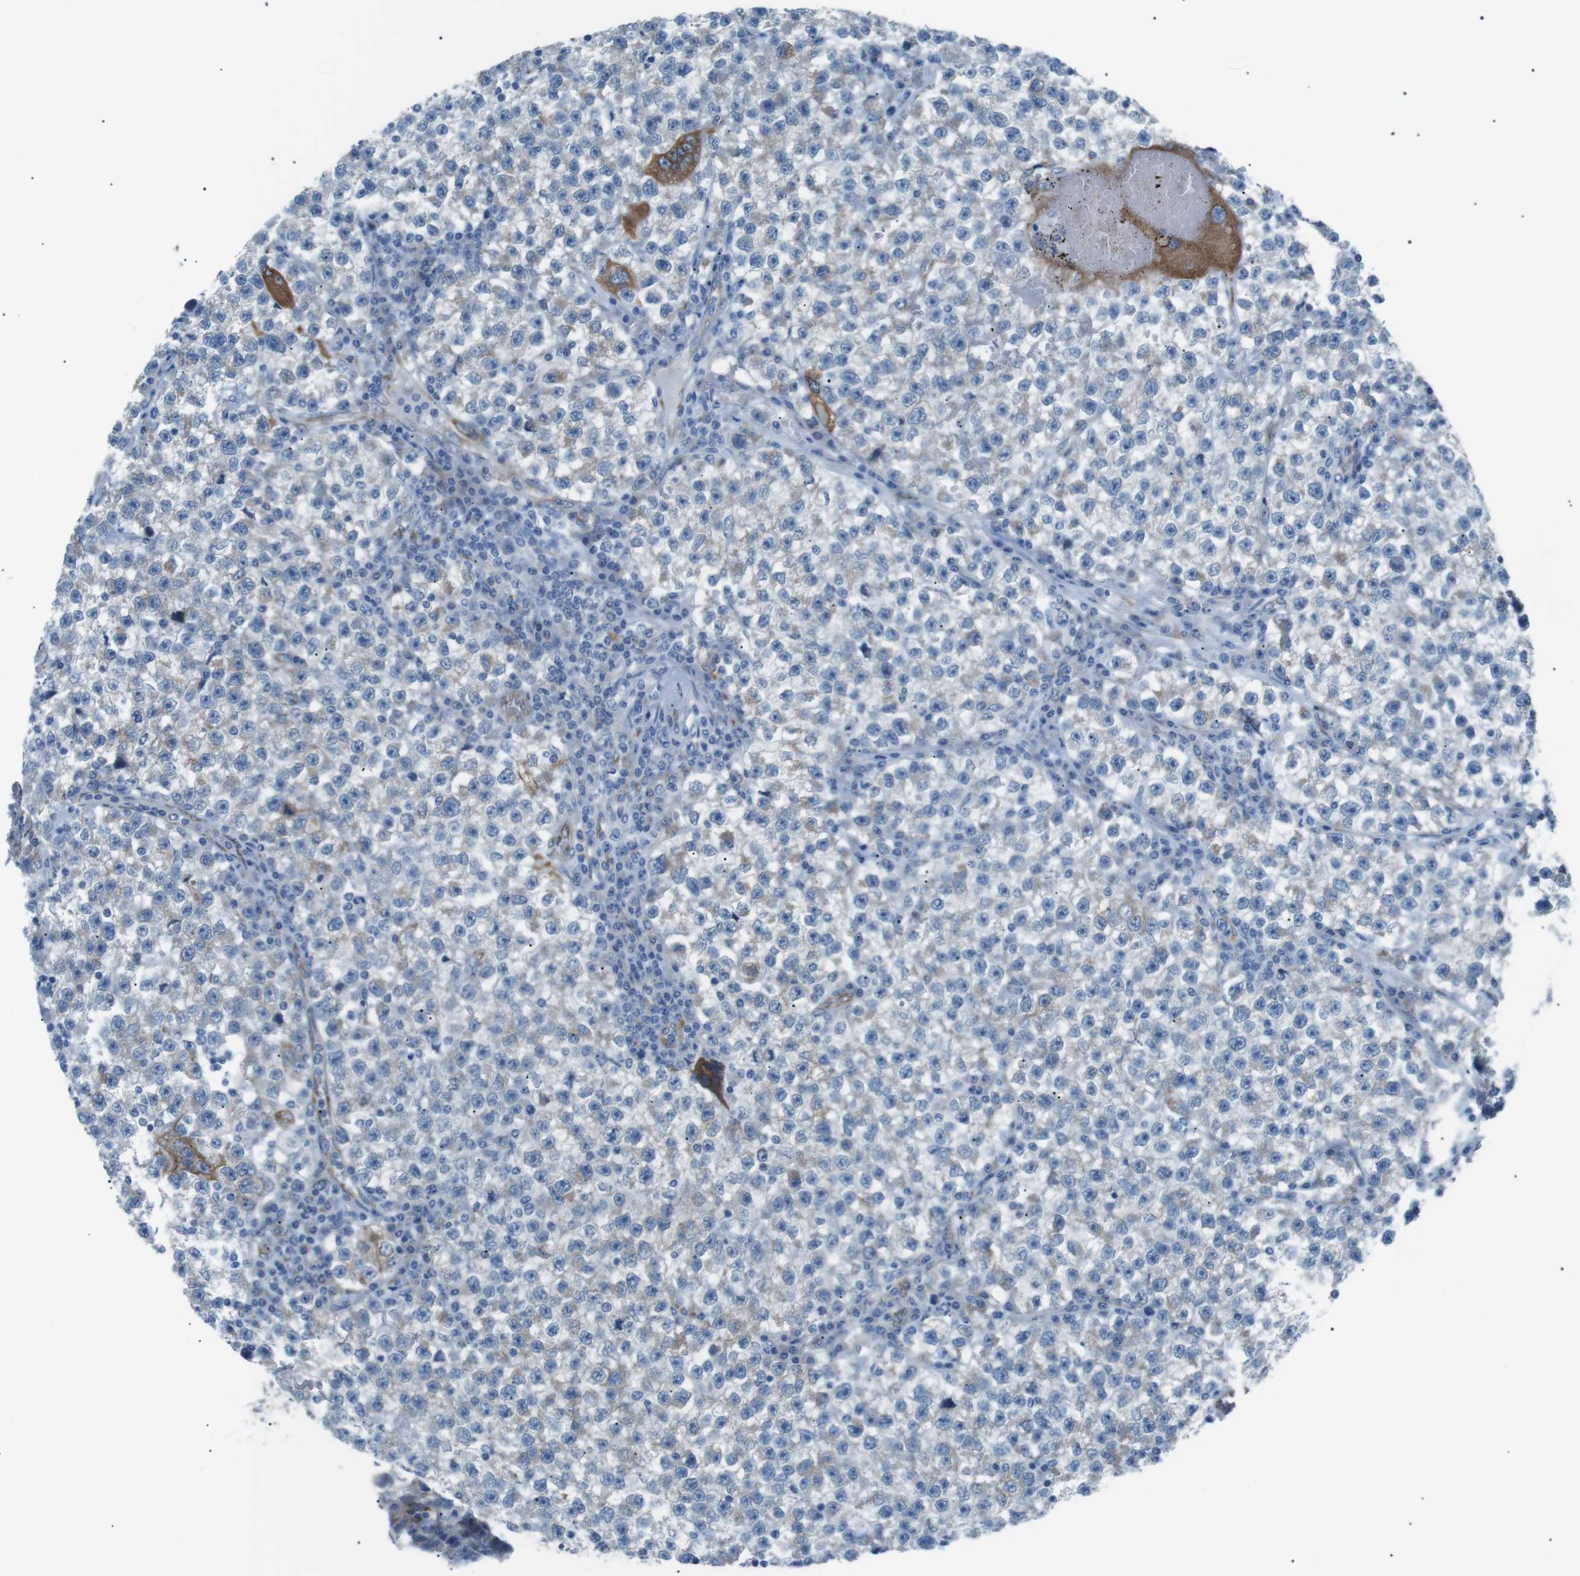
{"staining": {"intensity": "negative", "quantity": "none", "location": "none"}, "tissue": "testis cancer", "cell_type": "Tumor cells", "image_type": "cancer", "snomed": [{"axis": "morphology", "description": "Seminoma, NOS"}, {"axis": "topography", "description": "Testis"}], "caption": "An immunohistochemistry (IHC) image of testis cancer is shown. There is no staining in tumor cells of testis cancer.", "gene": "MTARC2", "patient": {"sex": "male", "age": 22}}